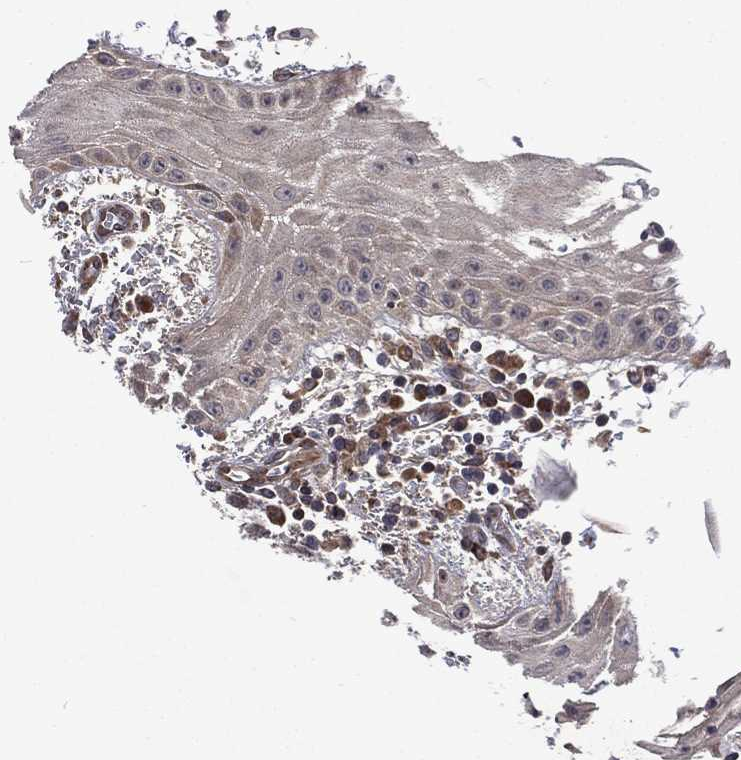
{"staining": {"intensity": "moderate", "quantity": "25%-75%", "location": "cytoplasmic/membranous"}, "tissue": "head and neck cancer", "cell_type": "Tumor cells", "image_type": "cancer", "snomed": [{"axis": "morphology", "description": "Squamous cell carcinoma, NOS"}, {"axis": "topography", "description": "Oral tissue"}, {"axis": "topography", "description": "Head-Neck"}], "caption": "A histopathology image showing moderate cytoplasmic/membranous staining in approximately 25%-75% of tumor cells in head and neck cancer (squamous cell carcinoma), as visualized by brown immunohistochemical staining.", "gene": "RAB11FIP4", "patient": {"sex": "male", "age": 58}}